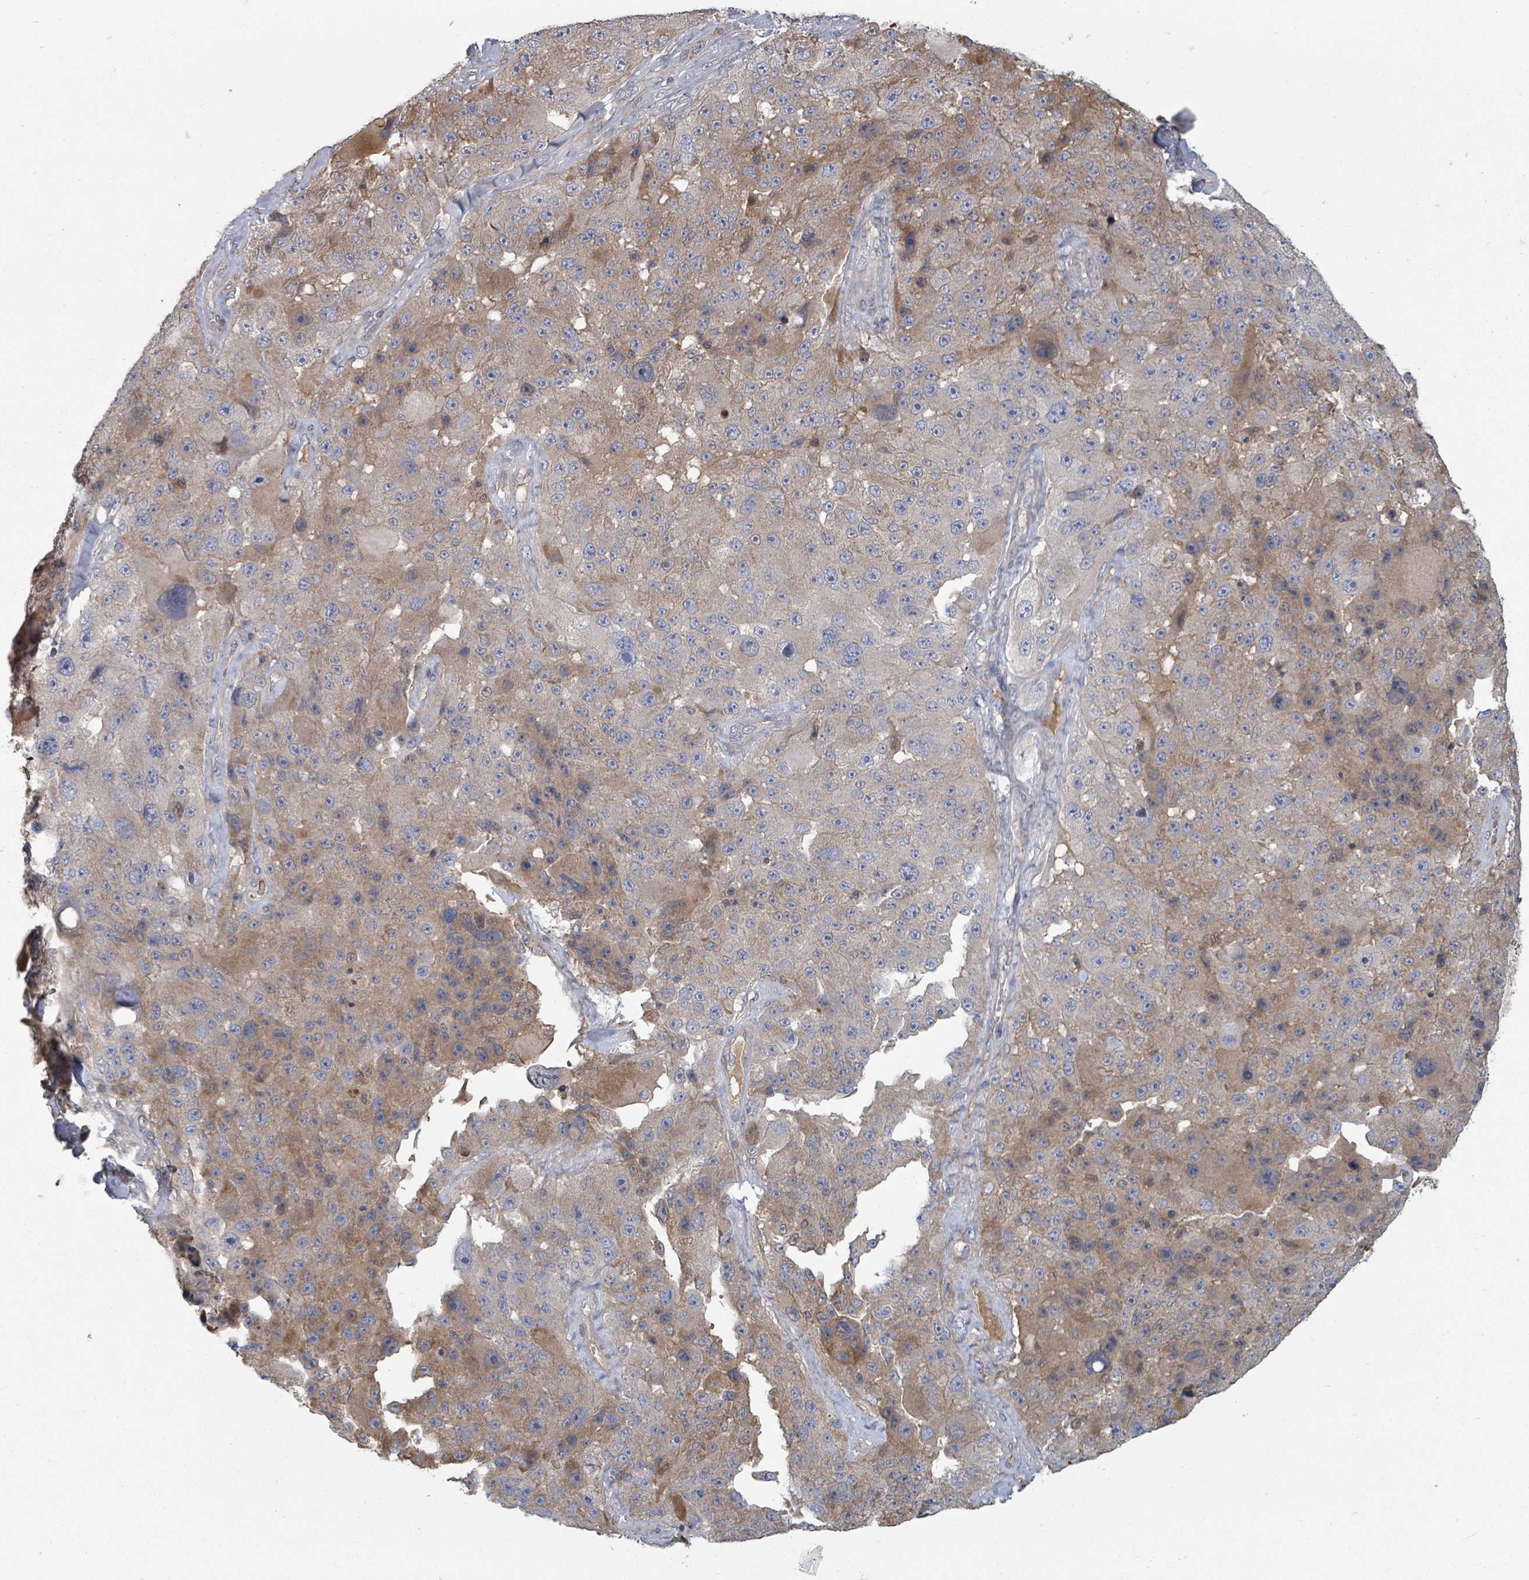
{"staining": {"intensity": "moderate", "quantity": "<25%", "location": "cytoplasmic/membranous"}, "tissue": "melanoma", "cell_type": "Tumor cells", "image_type": "cancer", "snomed": [{"axis": "morphology", "description": "Malignant melanoma, Metastatic site"}, {"axis": "topography", "description": "Lymph node"}], "caption": "IHC image of neoplastic tissue: human melanoma stained using immunohistochemistry reveals low levels of moderate protein expression localized specifically in the cytoplasmic/membranous of tumor cells, appearing as a cytoplasmic/membranous brown color.", "gene": "GABBR1", "patient": {"sex": "male", "age": 62}}